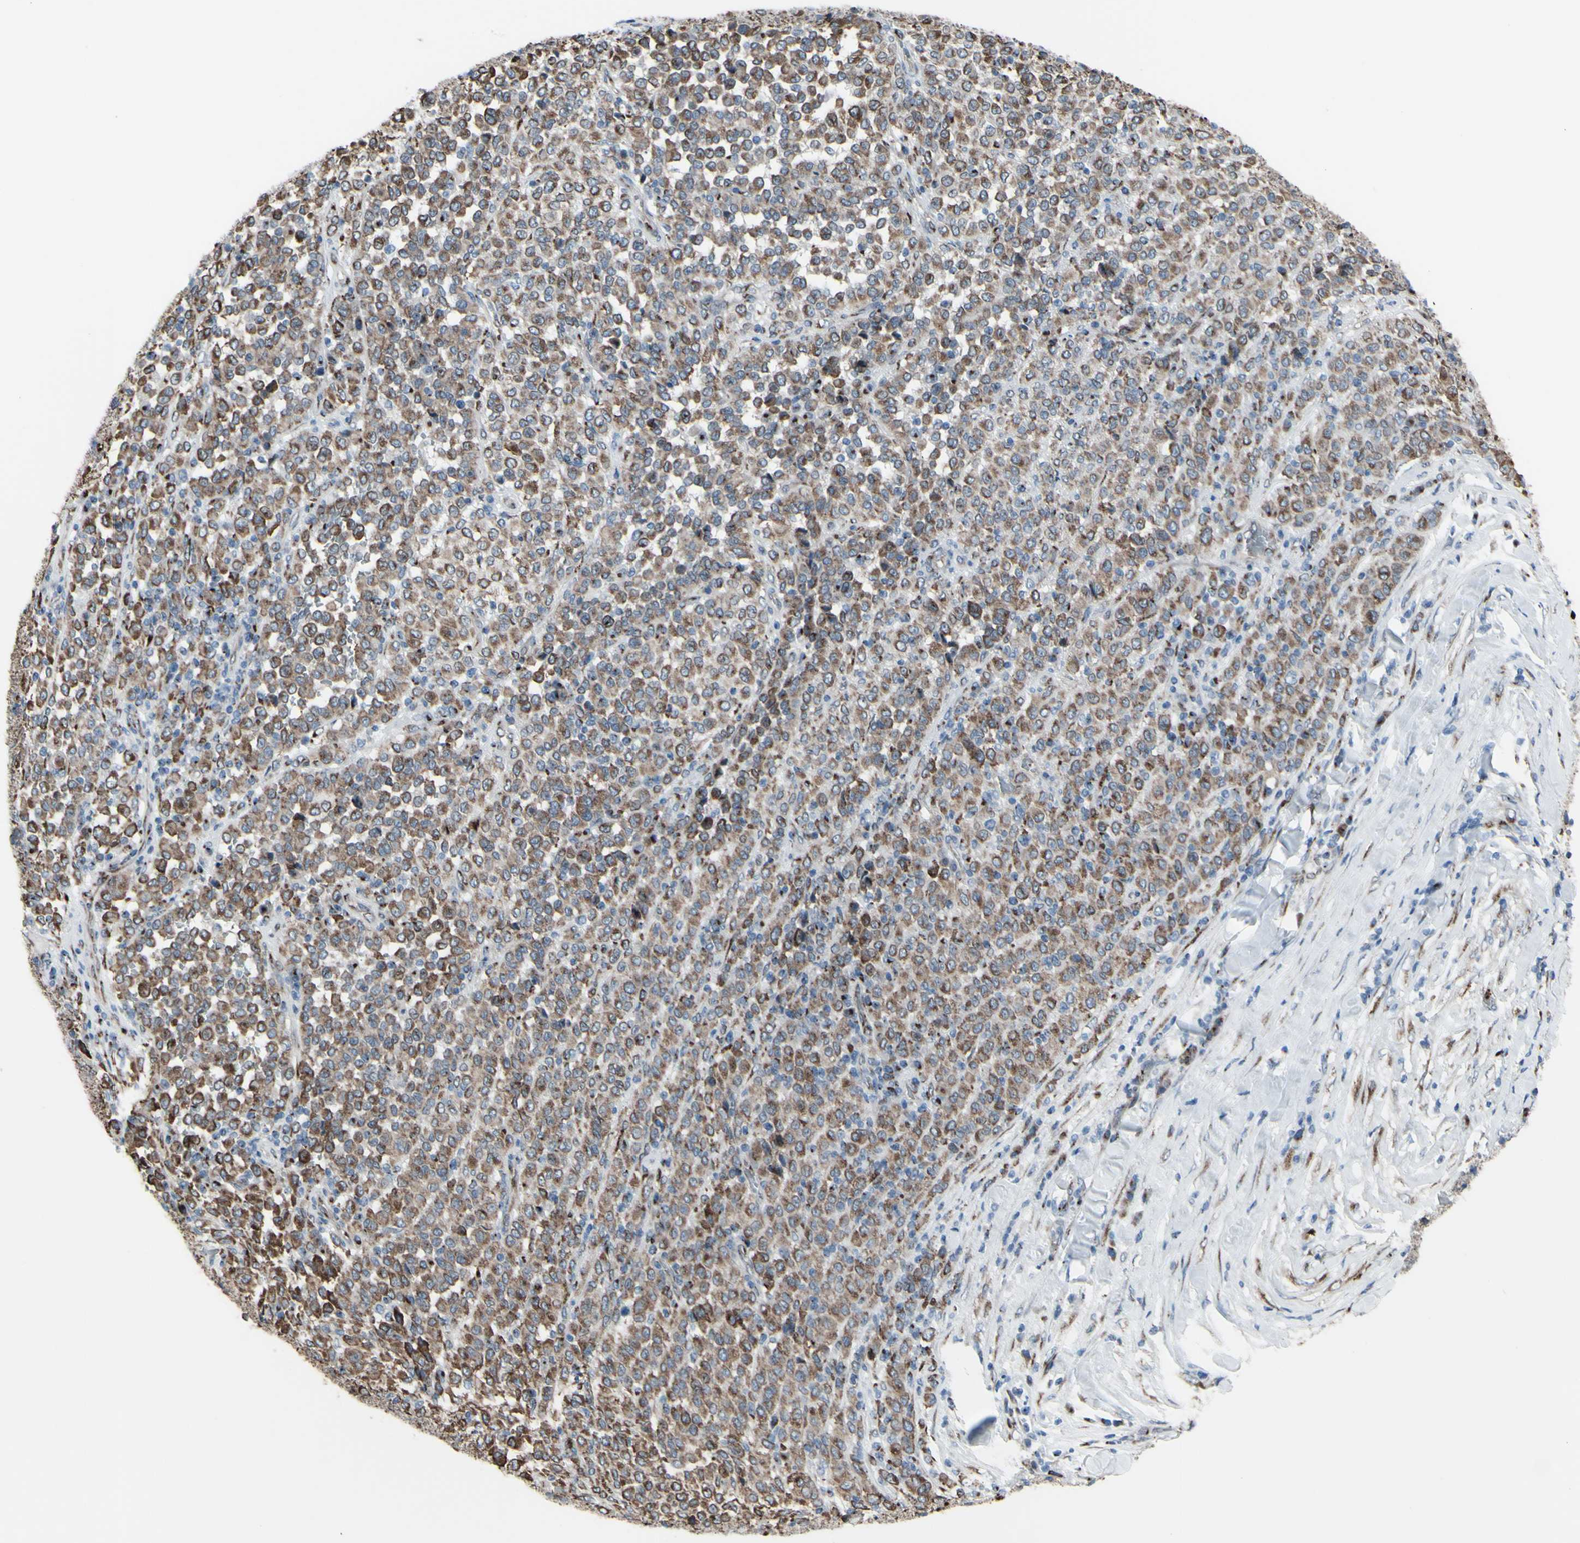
{"staining": {"intensity": "moderate", "quantity": ">75%", "location": "cytoplasmic/membranous"}, "tissue": "melanoma", "cell_type": "Tumor cells", "image_type": "cancer", "snomed": [{"axis": "morphology", "description": "Malignant melanoma, Metastatic site"}, {"axis": "topography", "description": "Pancreas"}], "caption": "There is medium levels of moderate cytoplasmic/membranous positivity in tumor cells of melanoma, as demonstrated by immunohistochemical staining (brown color).", "gene": "GLG1", "patient": {"sex": "female", "age": 30}}